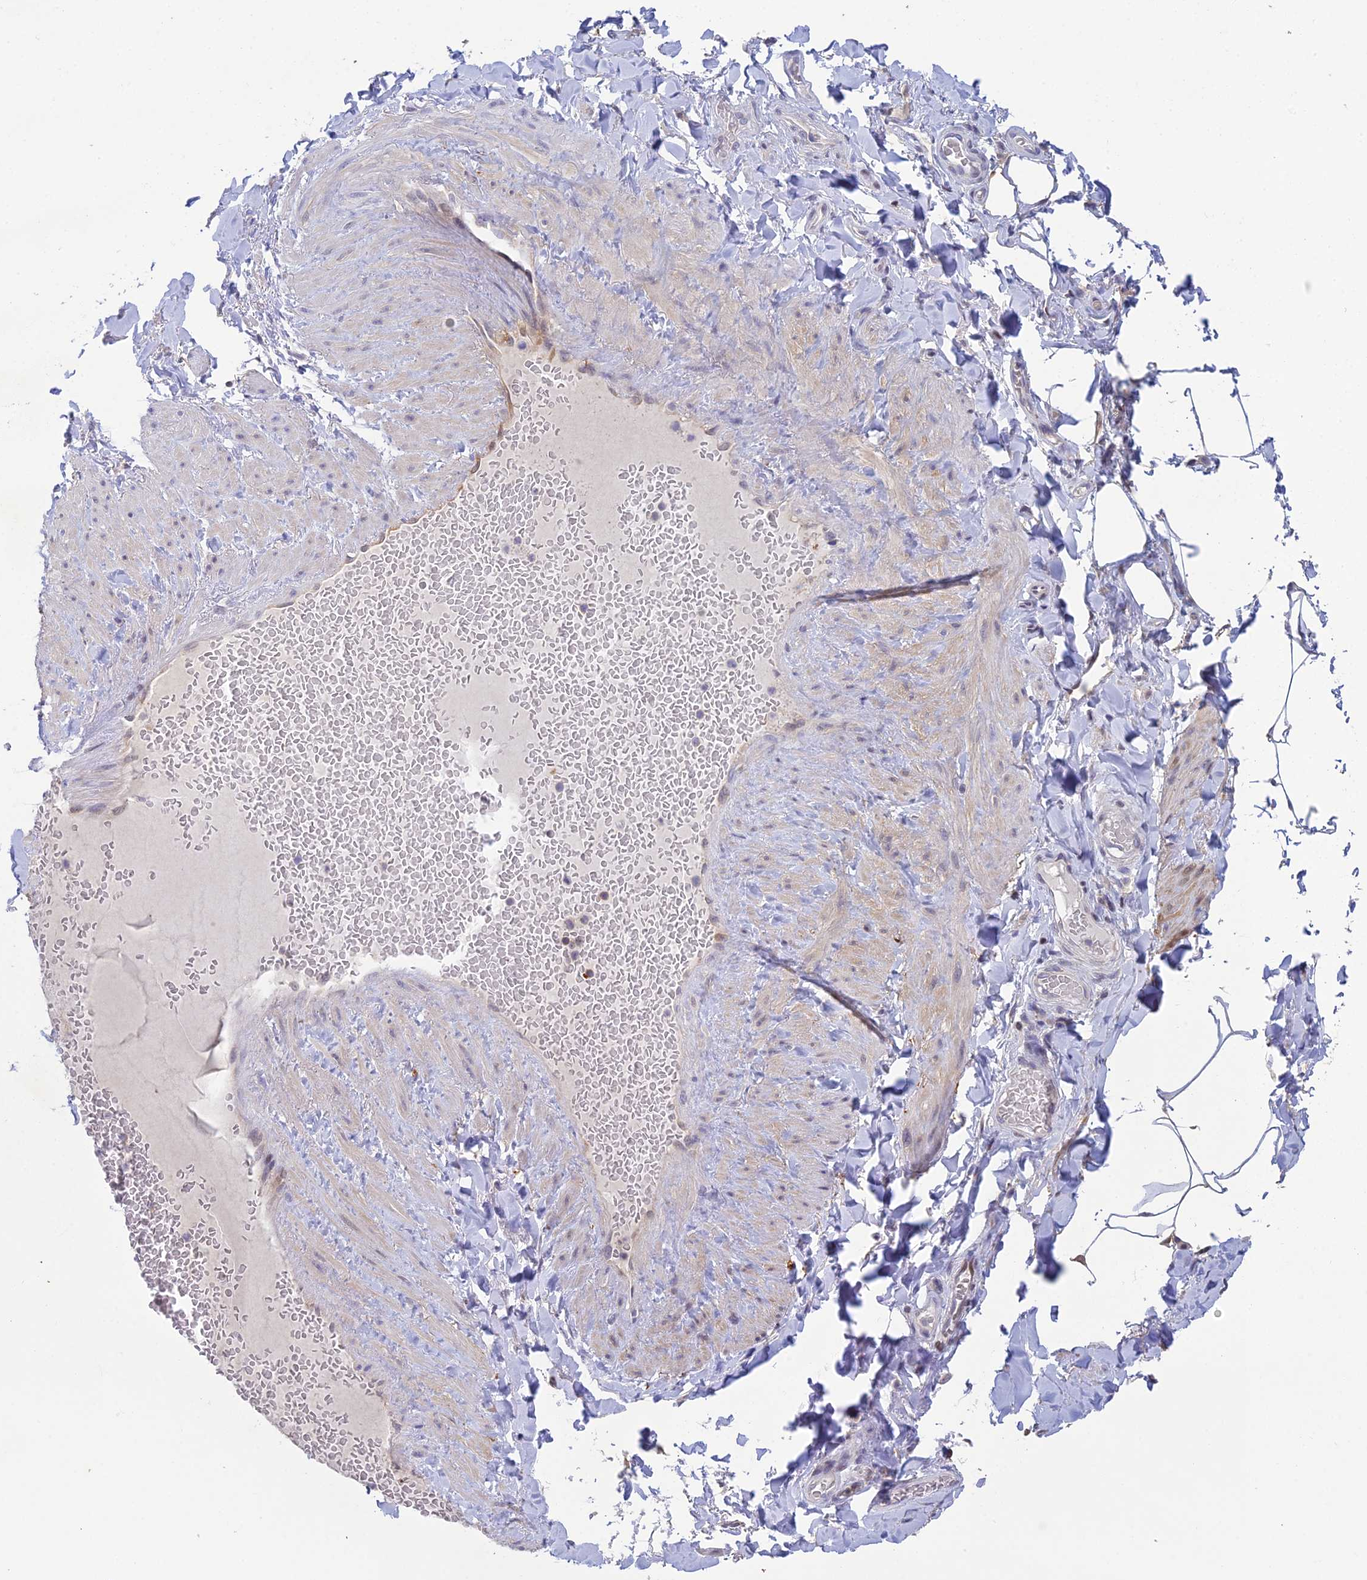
{"staining": {"intensity": "negative", "quantity": "none", "location": "none"}, "tissue": "adipose tissue", "cell_type": "Adipocytes", "image_type": "normal", "snomed": [{"axis": "morphology", "description": "Normal tissue, NOS"}, {"axis": "topography", "description": "Soft tissue"}, {"axis": "topography", "description": "Vascular tissue"}], "caption": "Immunohistochemical staining of benign human adipose tissue shows no significant positivity in adipocytes. Nuclei are stained in blue.", "gene": "ELOA2", "patient": {"sex": "male", "age": 54}}